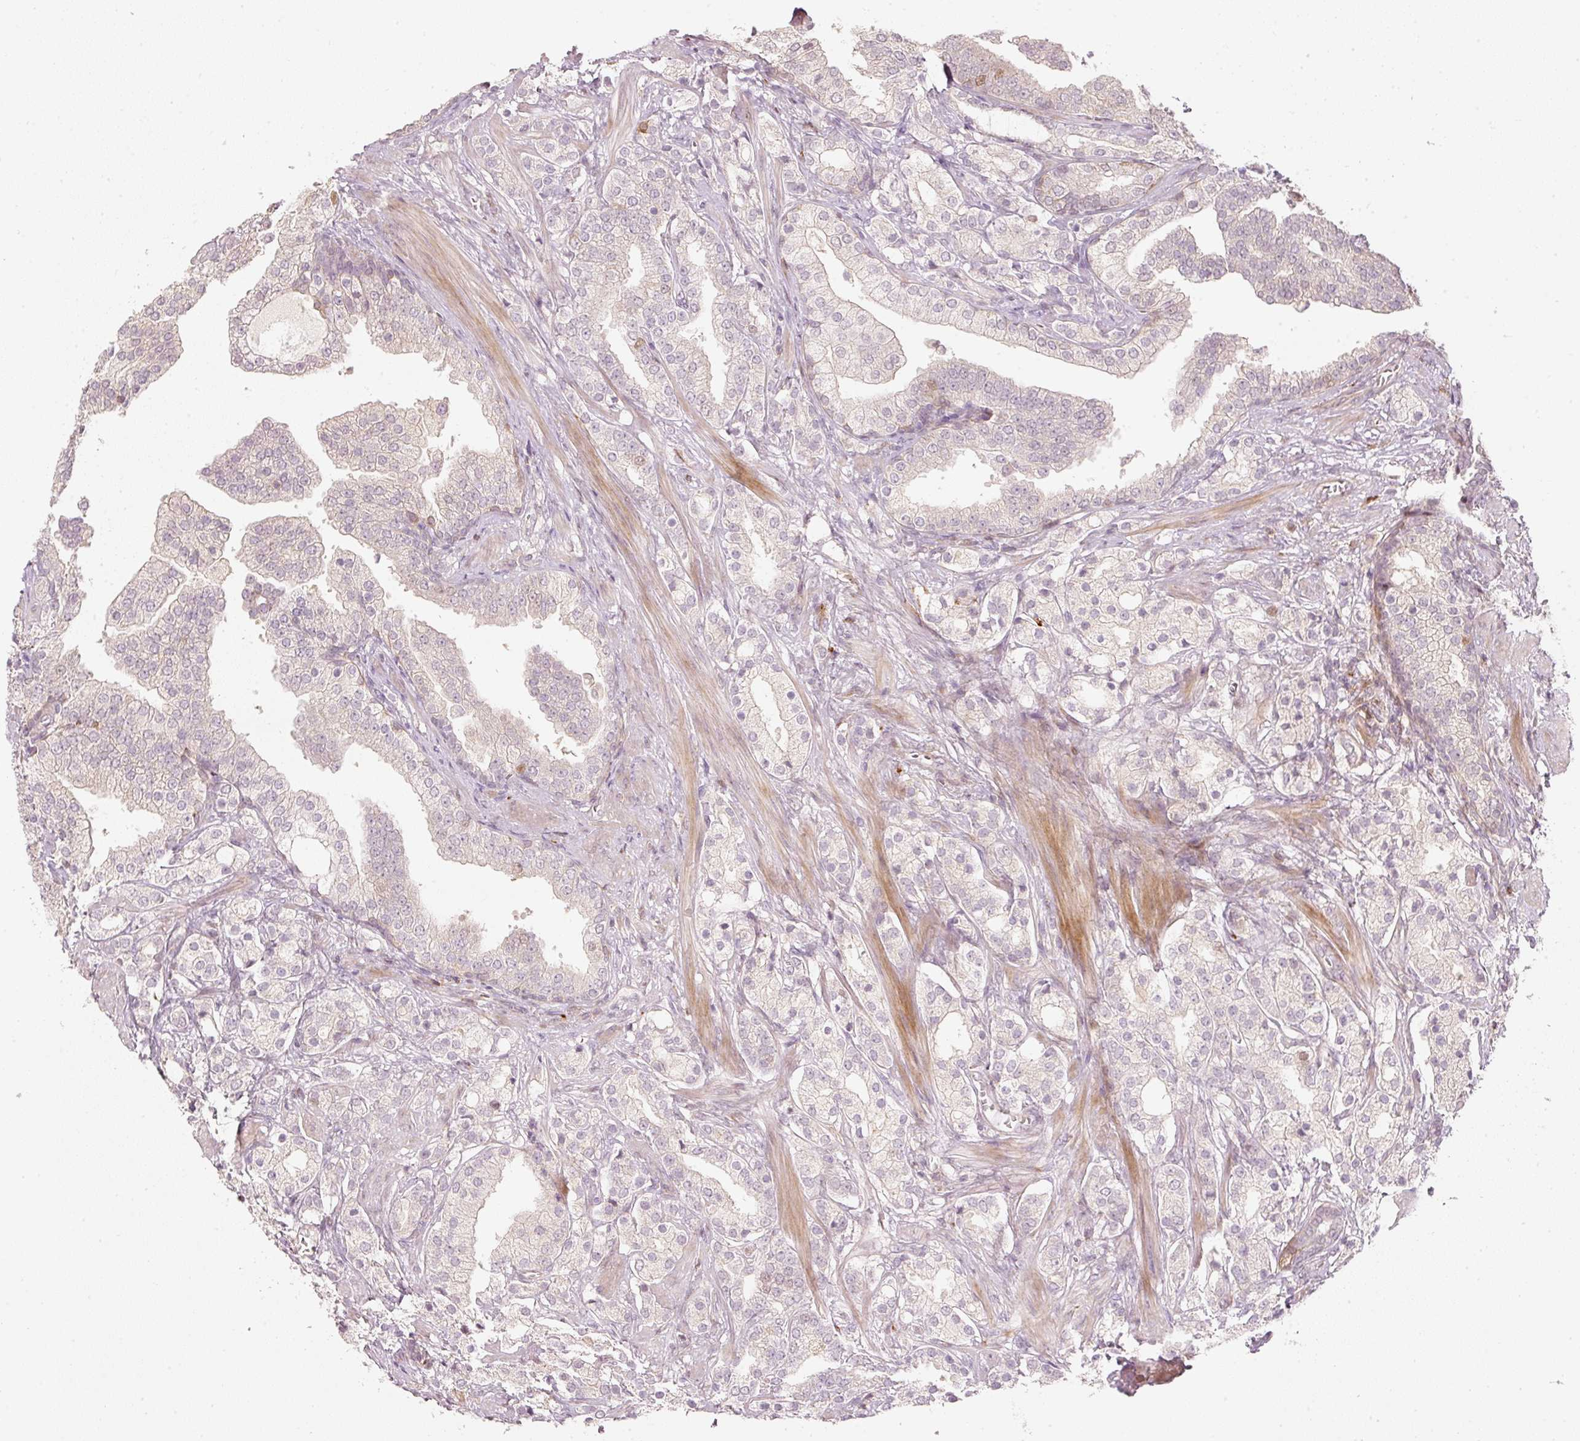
{"staining": {"intensity": "negative", "quantity": "none", "location": "none"}, "tissue": "prostate cancer", "cell_type": "Tumor cells", "image_type": "cancer", "snomed": [{"axis": "morphology", "description": "Adenocarcinoma, High grade"}, {"axis": "topography", "description": "Prostate"}], "caption": "Prostate cancer was stained to show a protein in brown. There is no significant staining in tumor cells.", "gene": "TREX2", "patient": {"sex": "male", "age": 50}}